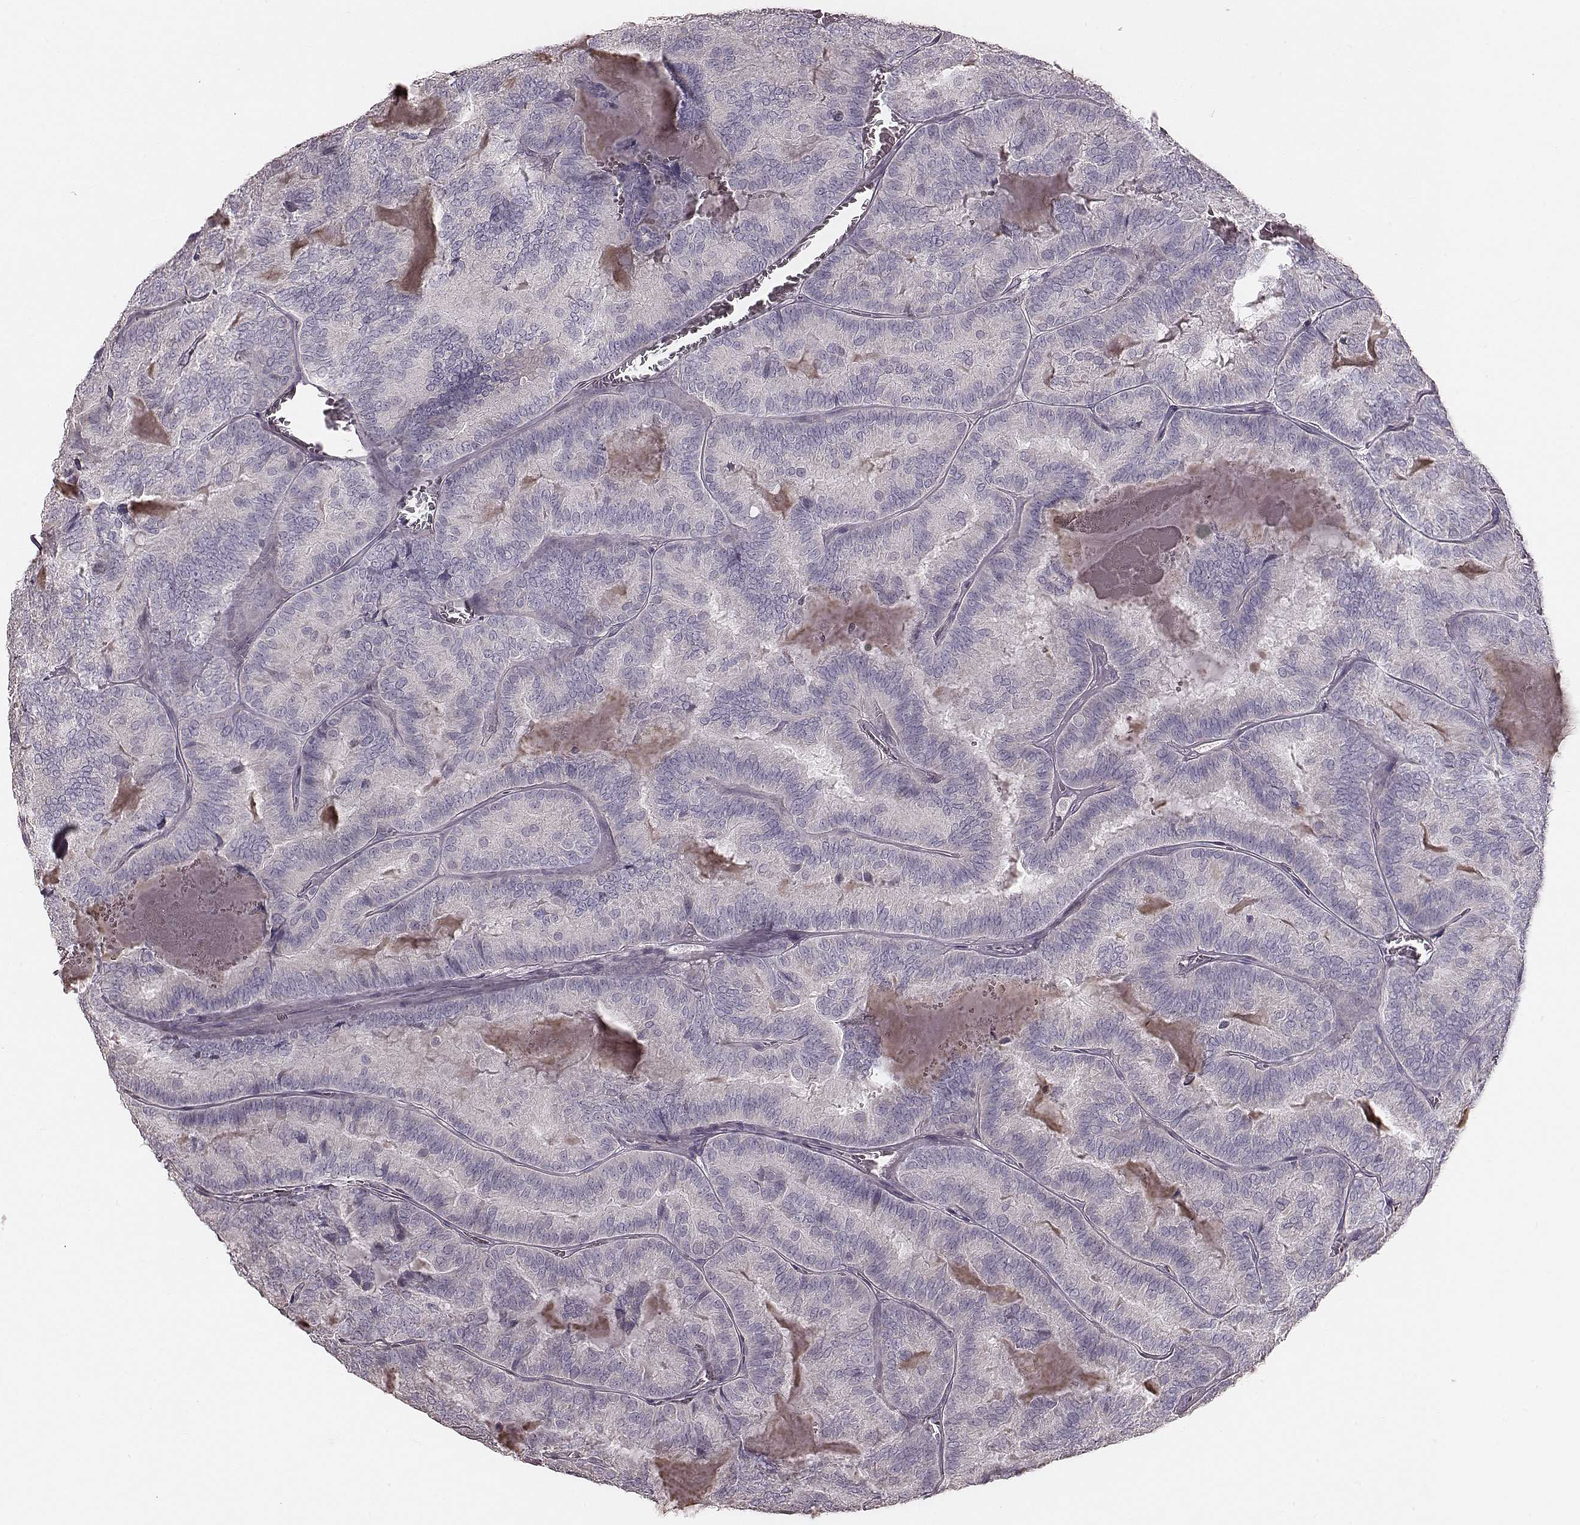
{"staining": {"intensity": "negative", "quantity": "none", "location": "none"}, "tissue": "thyroid cancer", "cell_type": "Tumor cells", "image_type": "cancer", "snomed": [{"axis": "morphology", "description": "Papillary adenocarcinoma, NOS"}, {"axis": "topography", "description": "Thyroid gland"}], "caption": "The histopathology image demonstrates no staining of tumor cells in thyroid cancer.", "gene": "ZP4", "patient": {"sex": "female", "age": 75}}